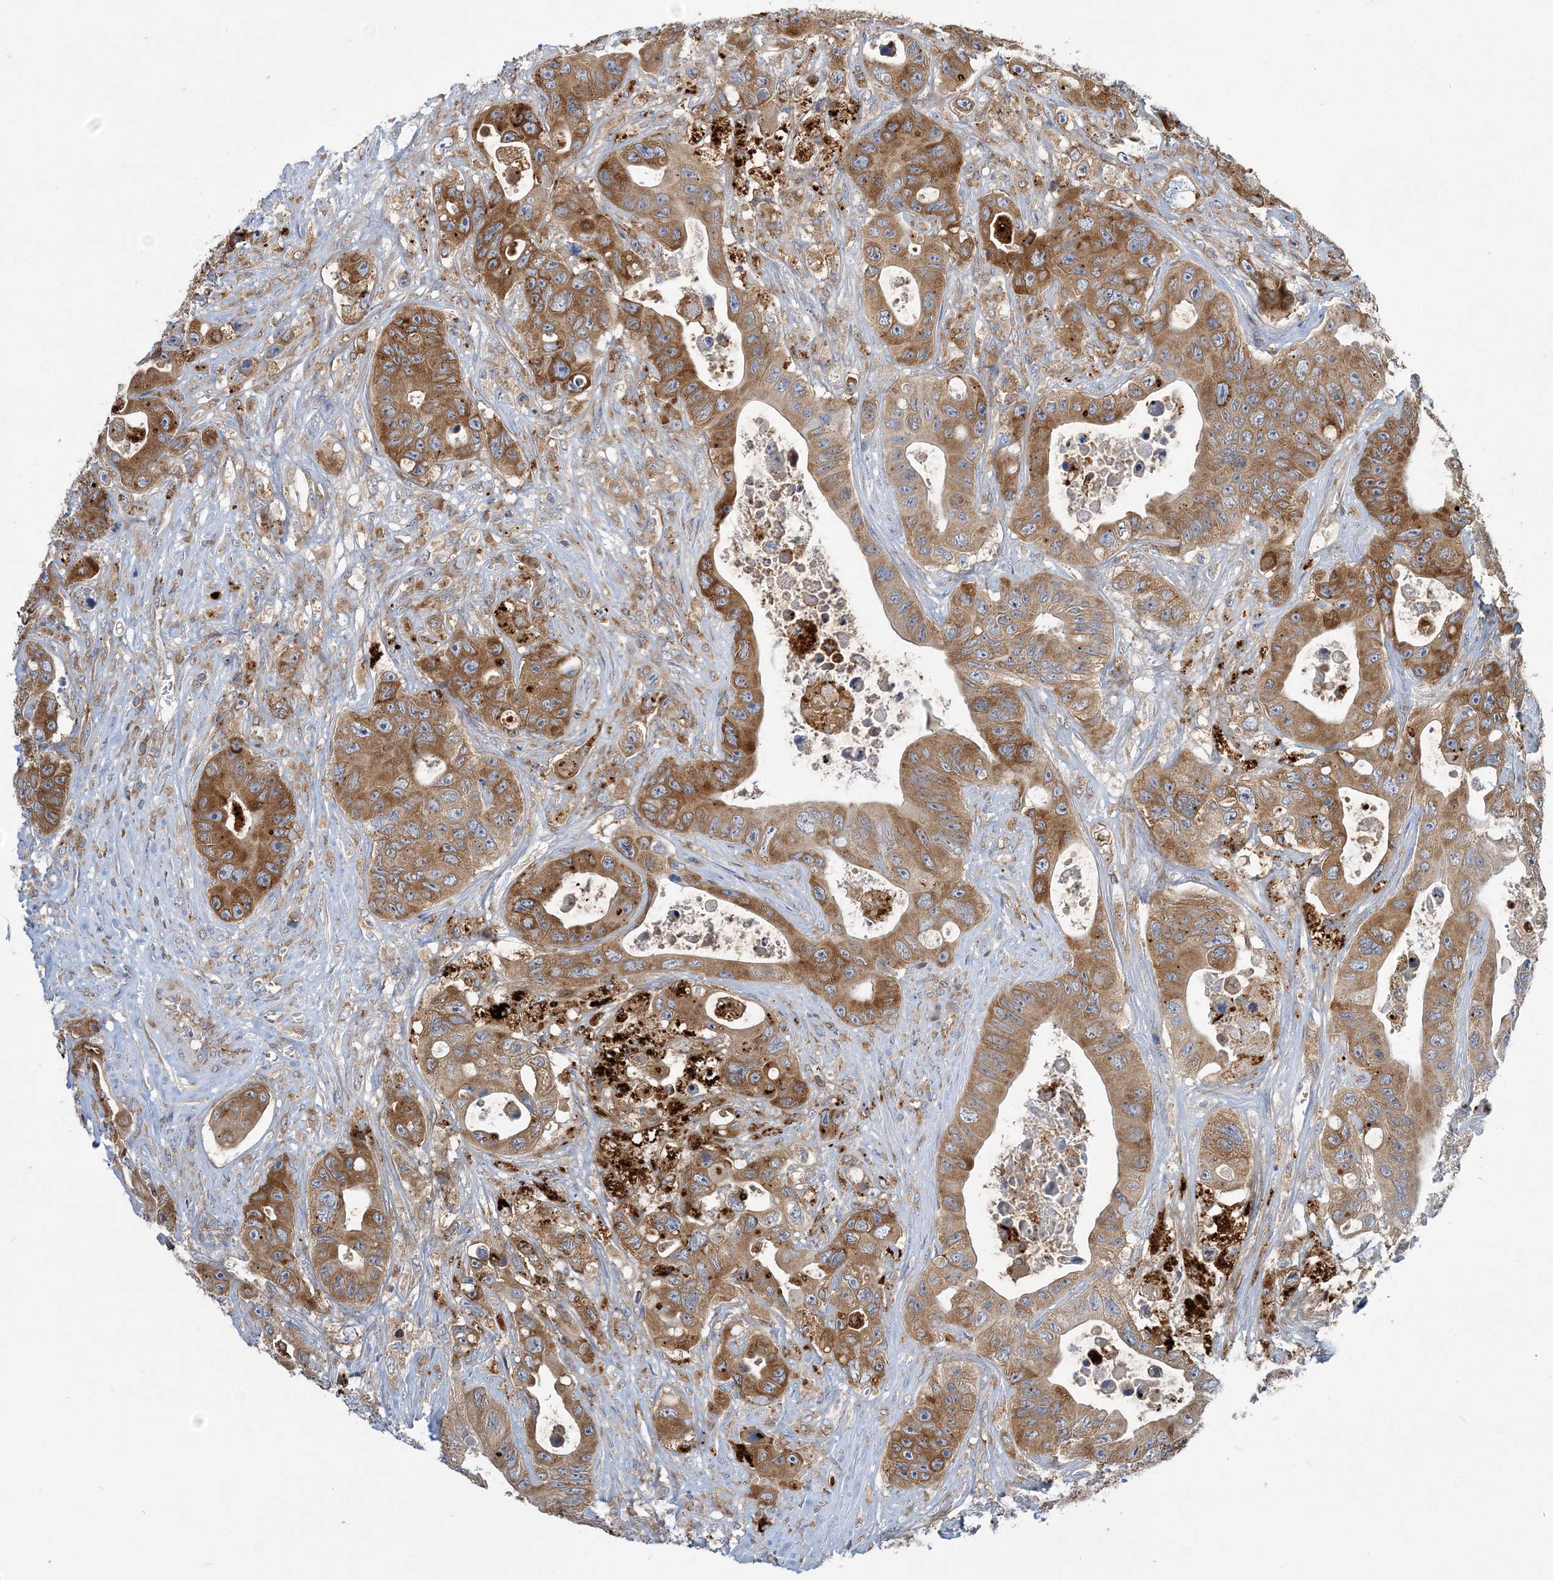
{"staining": {"intensity": "moderate", "quantity": ">75%", "location": "cytoplasmic/membranous"}, "tissue": "colorectal cancer", "cell_type": "Tumor cells", "image_type": "cancer", "snomed": [{"axis": "morphology", "description": "Adenocarcinoma, NOS"}, {"axis": "topography", "description": "Colon"}], "caption": "The photomicrograph shows immunohistochemical staining of colorectal adenocarcinoma. There is moderate cytoplasmic/membranous positivity is seen in approximately >75% of tumor cells. The staining was performed using DAB to visualize the protein expression in brown, while the nuclei were stained in blue with hematoxylin (Magnification: 20x).", "gene": "LARP4B", "patient": {"sex": "female", "age": 46}}